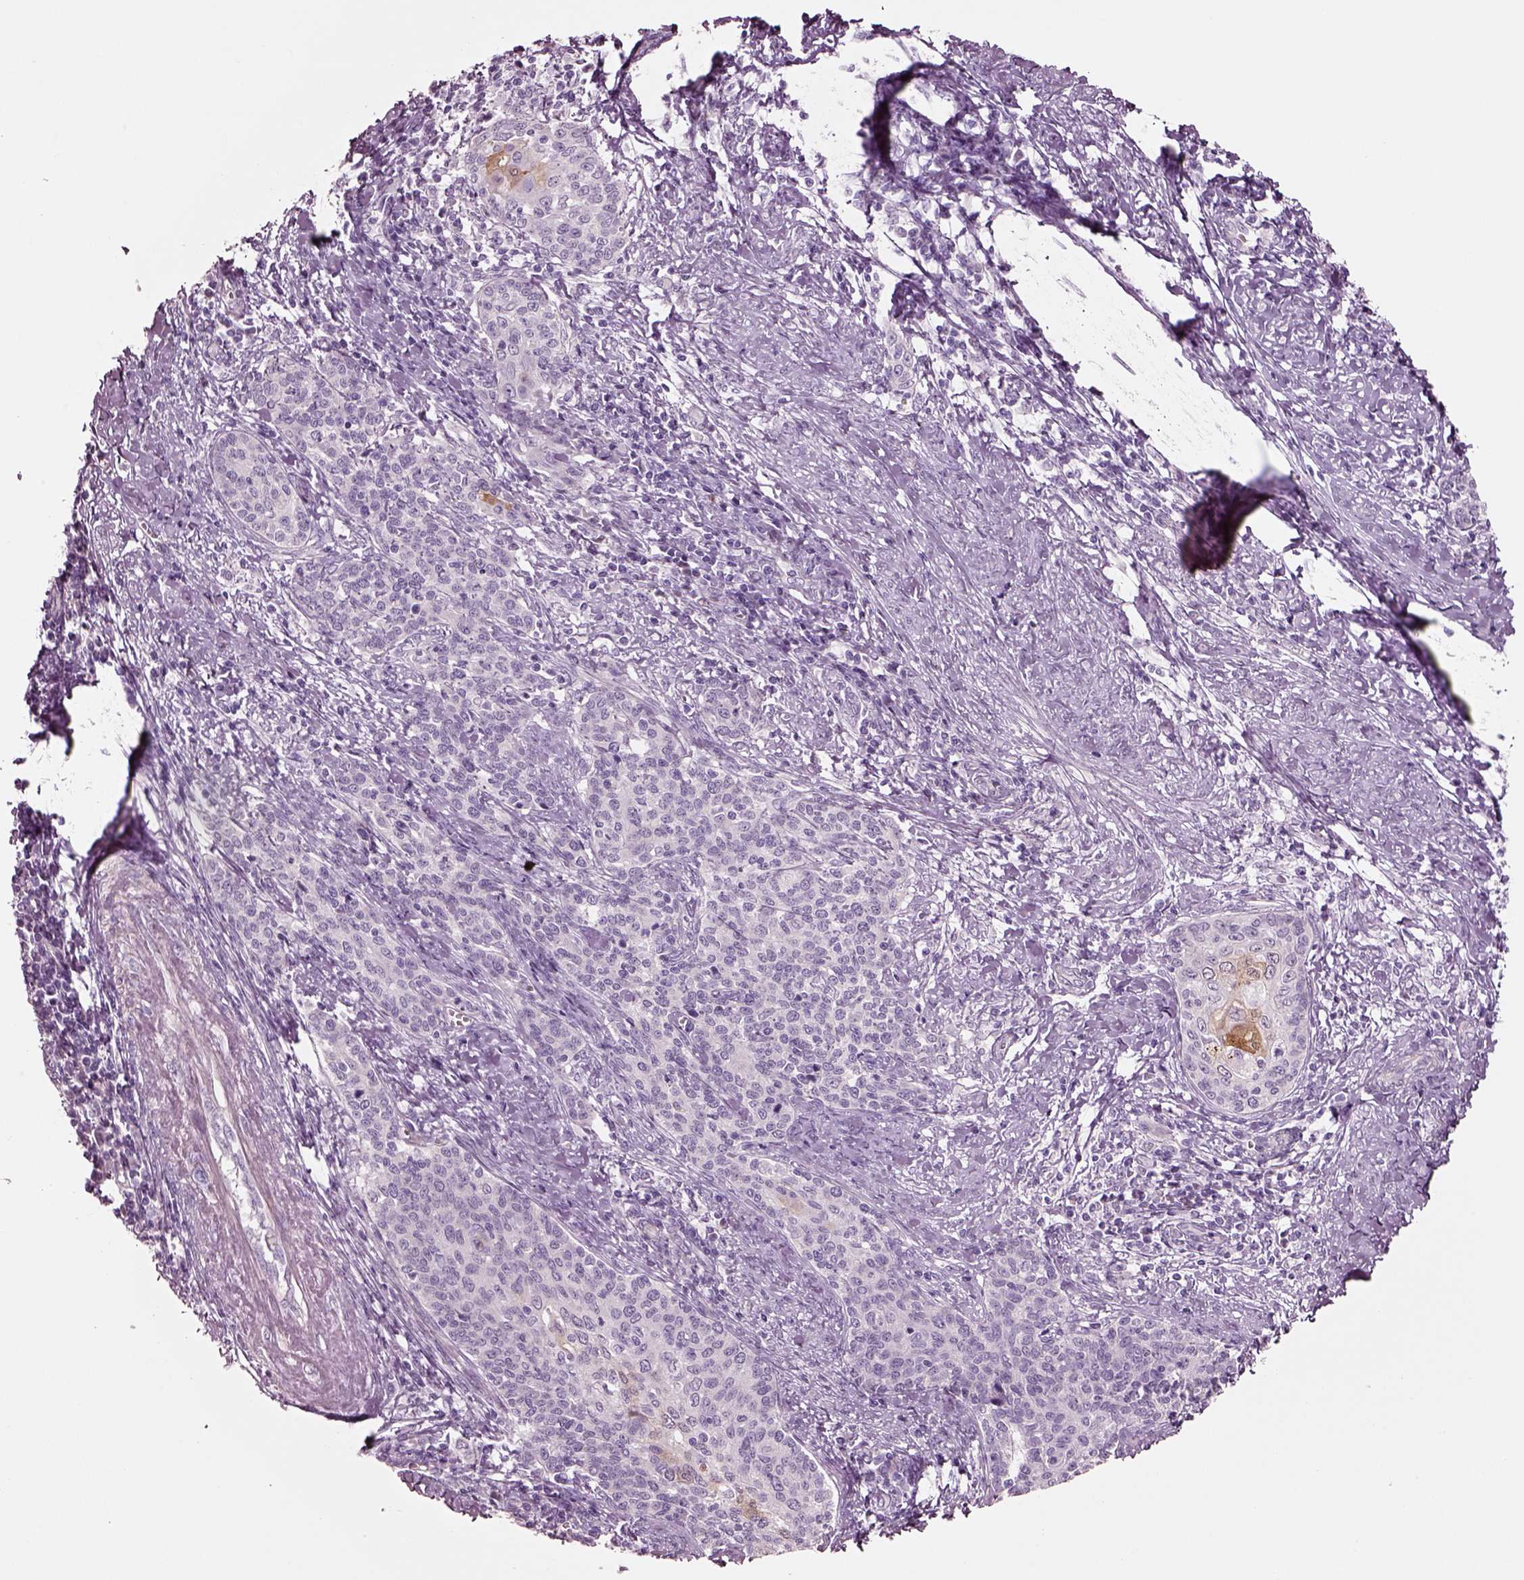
{"staining": {"intensity": "negative", "quantity": "none", "location": "none"}, "tissue": "cervical cancer", "cell_type": "Tumor cells", "image_type": "cancer", "snomed": [{"axis": "morphology", "description": "Squamous cell carcinoma, NOS"}, {"axis": "topography", "description": "Cervix"}], "caption": "An immunohistochemistry (IHC) photomicrograph of squamous cell carcinoma (cervical) is shown. There is no staining in tumor cells of squamous cell carcinoma (cervical).", "gene": "SCML2", "patient": {"sex": "female", "age": 39}}